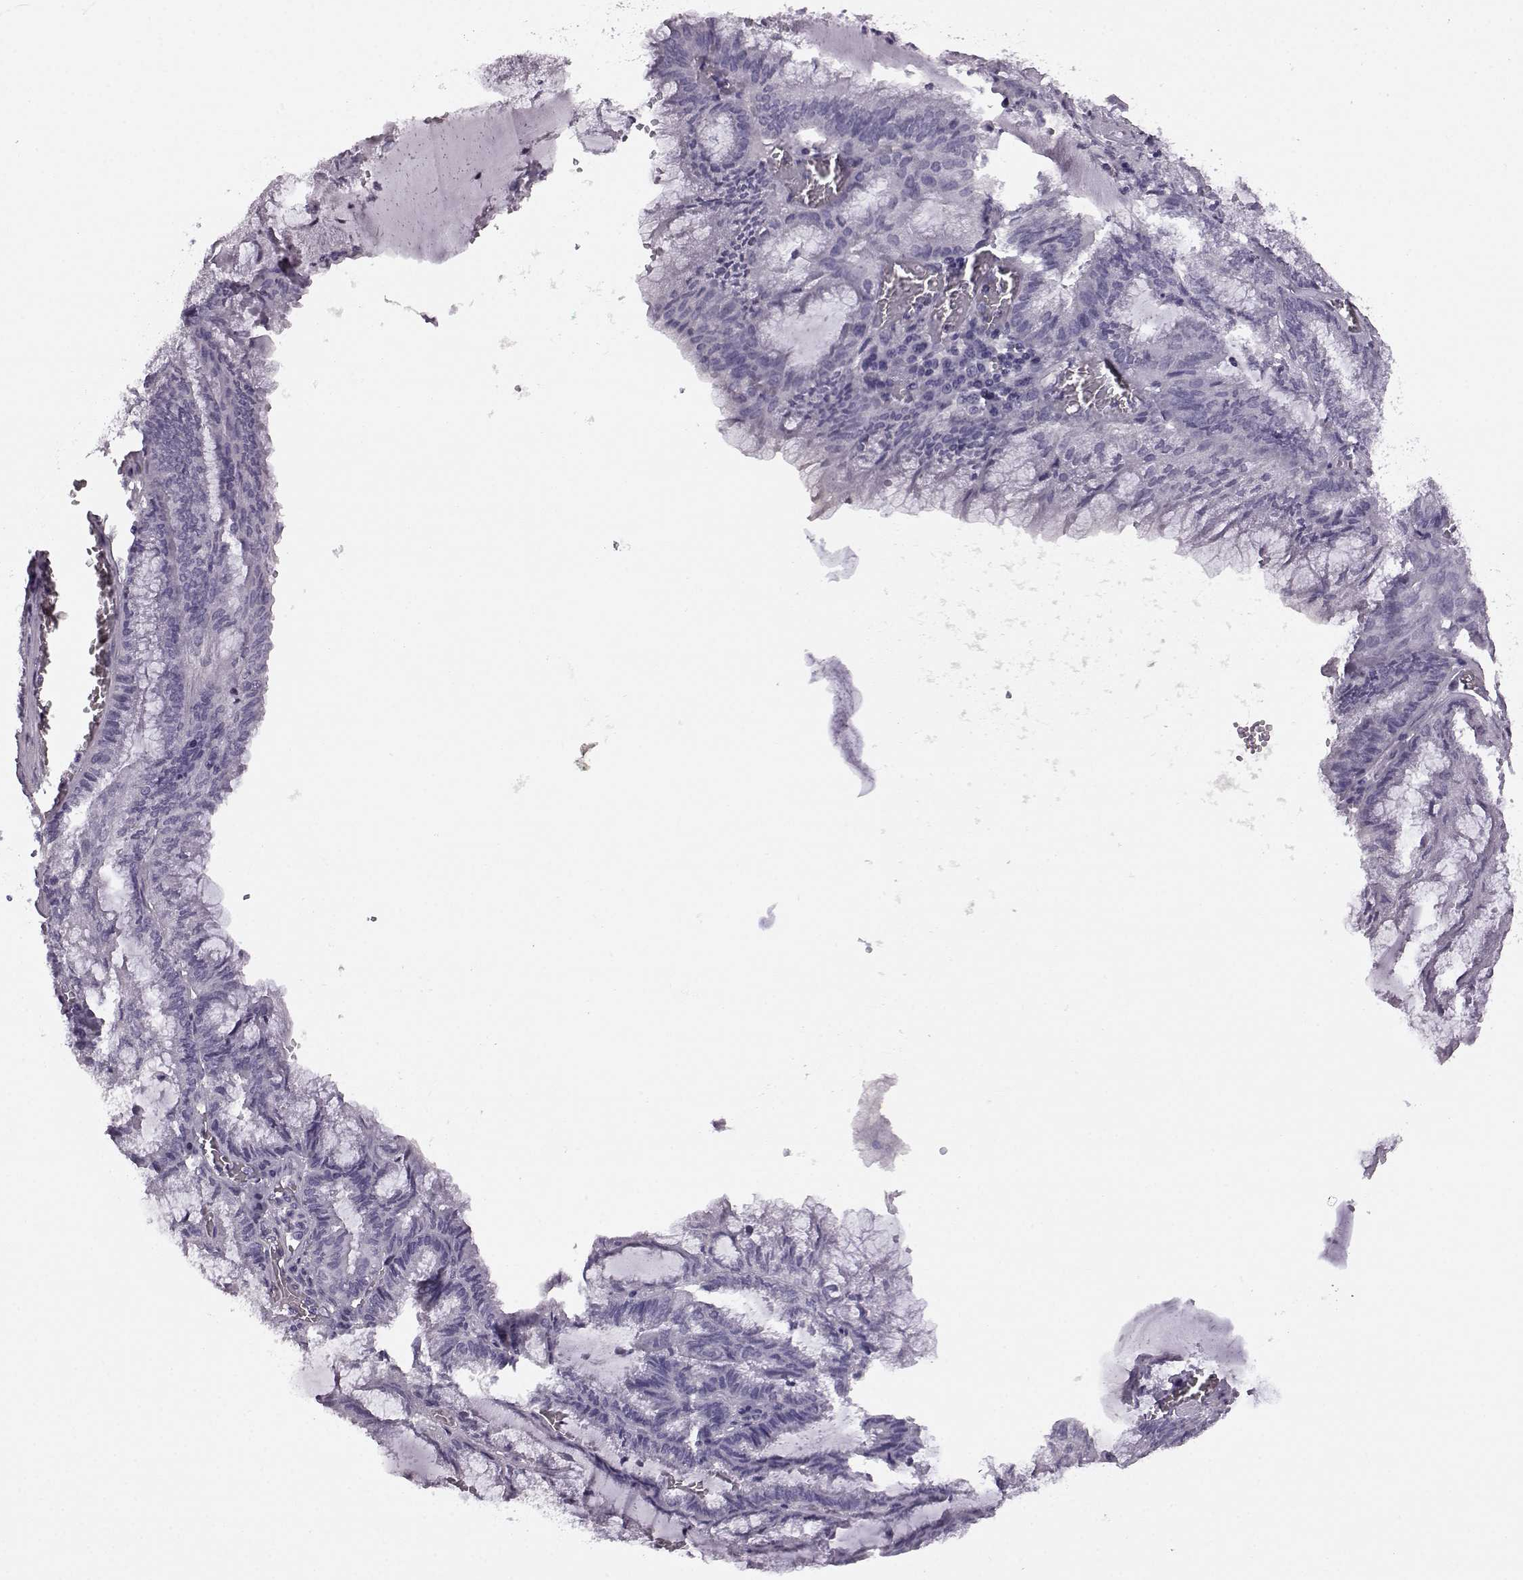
{"staining": {"intensity": "negative", "quantity": "none", "location": "none"}, "tissue": "endometrial cancer", "cell_type": "Tumor cells", "image_type": "cancer", "snomed": [{"axis": "morphology", "description": "Carcinoma, NOS"}, {"axis": "topography", "description": "Endometrium"}], "caption": "DAB (3,3'-diaminobenzidine) immunohistochemical staining of endometrial cancer (carcinoma) reveals no significant positivity in tumor cells. (IHC, brightfield microscopy, high magnification).", "gene": "AIPL1", "patient": {"sex": "female", "age": 62}}